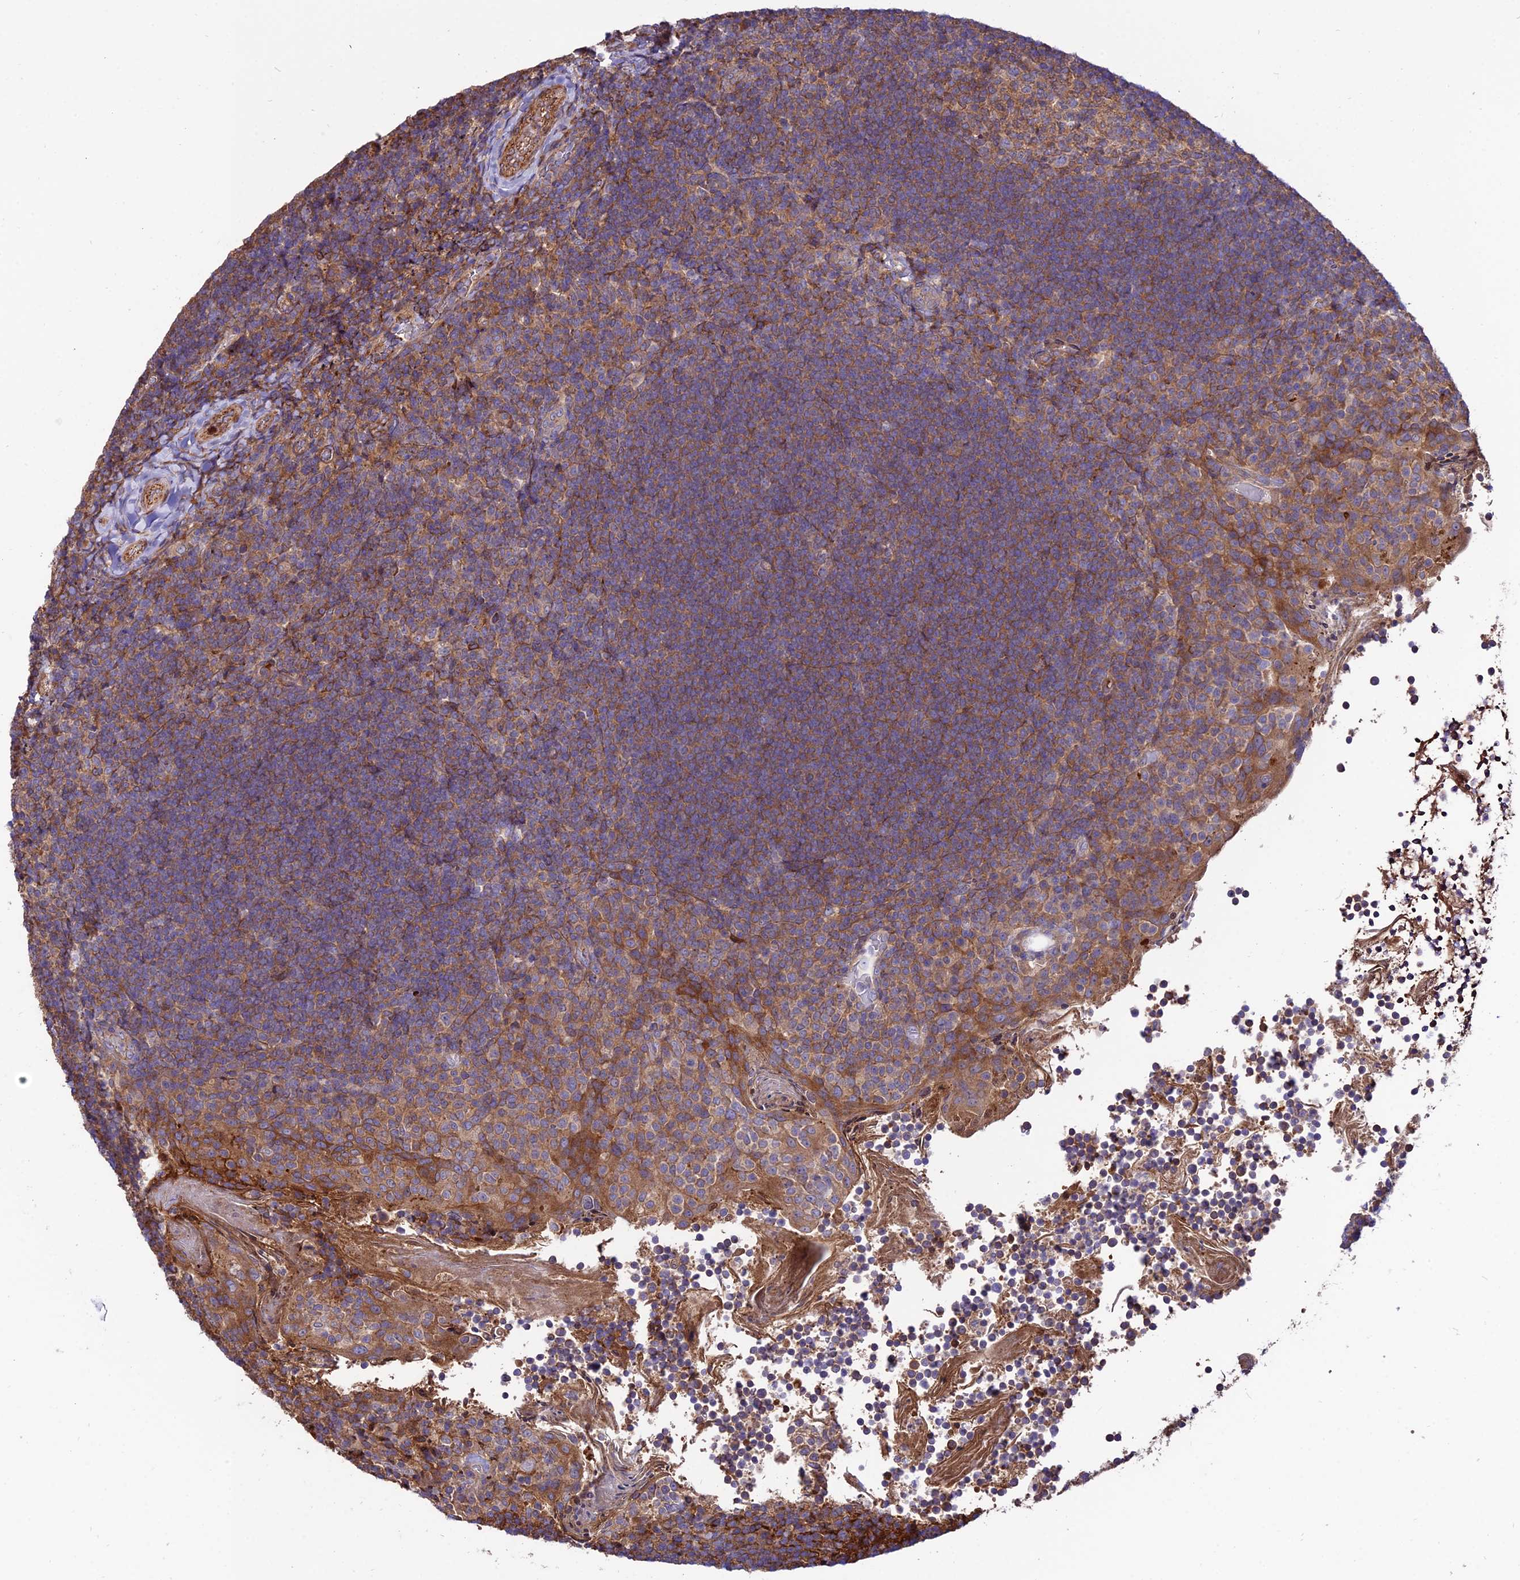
{"staining": {"intensity": "moderate", "quantity": ">75%", "location": "cytoplasmic/membranous"}, "tissue": "tonsil", "cell_type": "Germinal center cells", "image_type": "normal", "snomed": [{"axis": "morphology", "description": "Normal tissue, NOS"}, {"axis": "topography", "description": "Tonsil"}], "caption": "Human tonsil stained for a protein (brown) reveals moderate cytoplasmic/membranous positive staining in about >75% of germinal center cells.", "gene": "PYM1", "patient": {"sex": "female", "age": 10}}